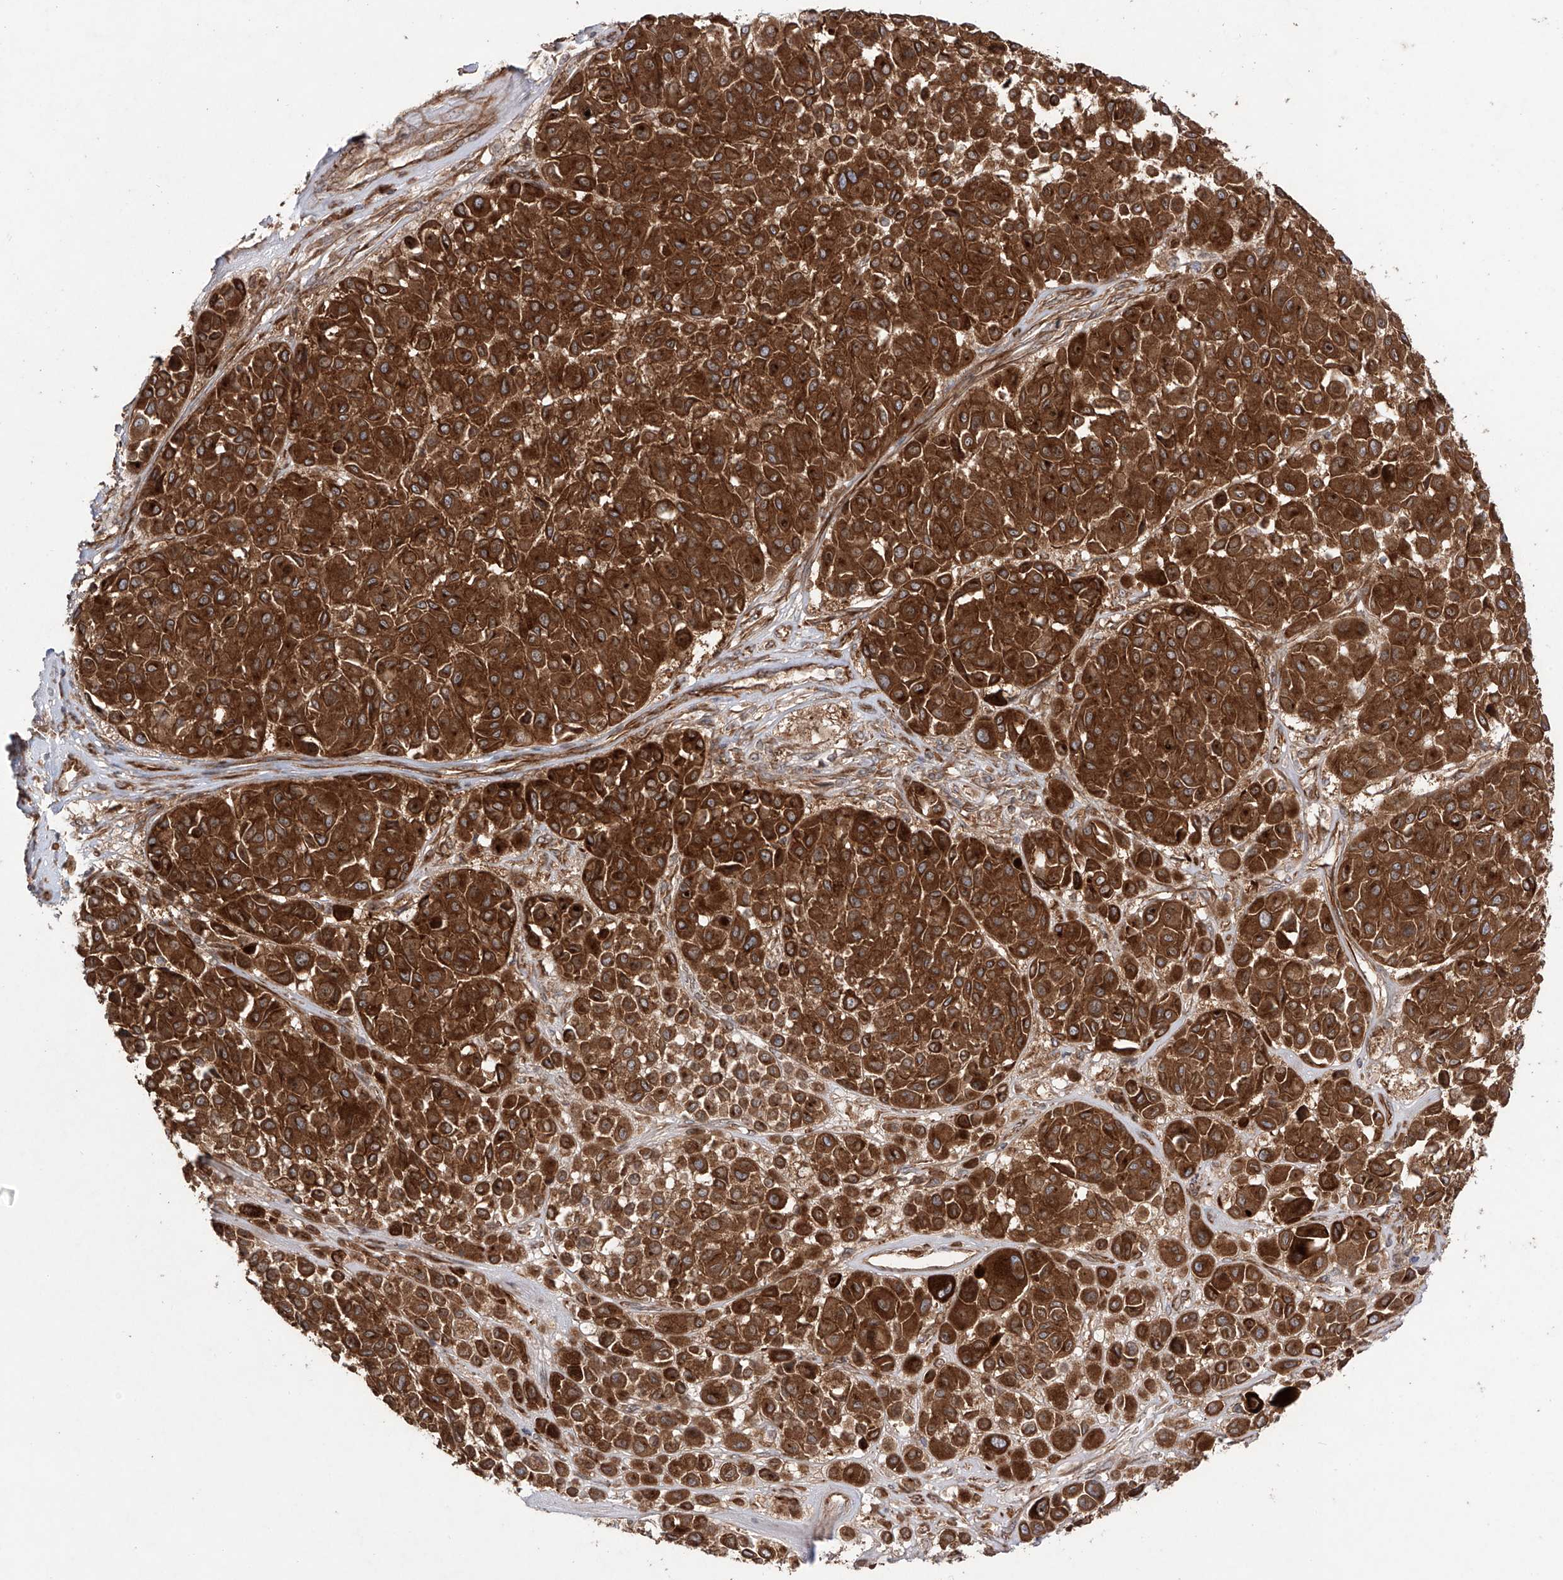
{"staining": {"intensity": "strong", "quantity": ">75%", "location": "cytoplasmic/membranous"}, "tissue": "melanoma", "cell_type": "Tumor cells", "image_type": "cancer", "snomed": [{"axis": "morphology", "description": "Malignant melanoma, Metastatic site"}, {"axis": "topography", "description": "Soft tissue"}], "caption": "Protein staining of malignant melanoma (metastatic site) tissue demonstrates strong cytoplasmic/membranous expression in approximately >75% of tumor cells.", "gene": "YKT6", "patient": {"sex": "male", "age": 41}}